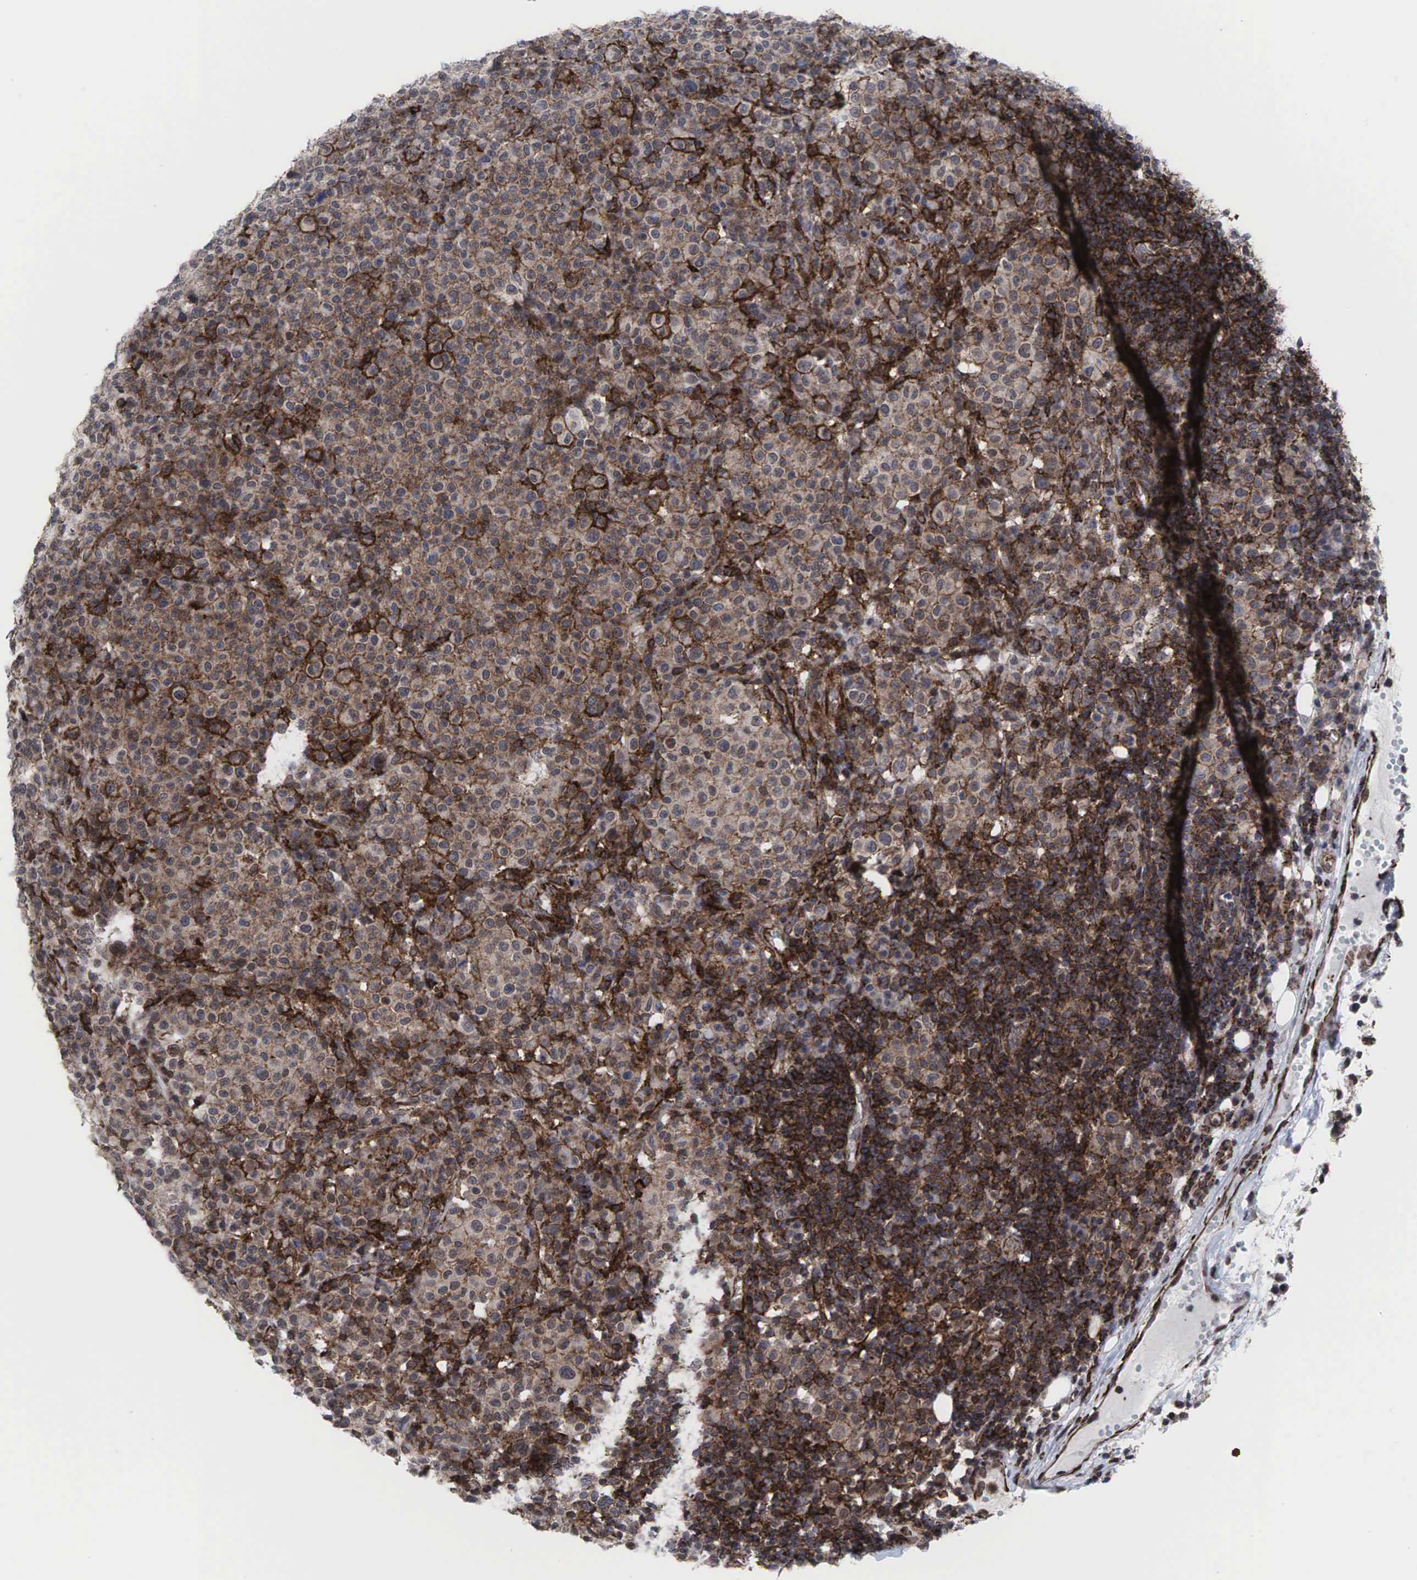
{"staining": {"intensity": "moderate", "quantity": ">75%", "location": "cytoplasmic/membranous"}, "tissue": "melanoma", "cell_type": "Tumor cells", "image_type": "cancer", "snomed": [{"axis": "morphology", "description": "Malignant melanoma, Metastatic site"}, {"axis": "topography", "description": "Skin"}], "caption": "Melanoma stained with a protein marker demonstrates moderate staining in tumor cells.", "gene": "GPRASP1", "patient": {"sex": "male", "age": 32}}